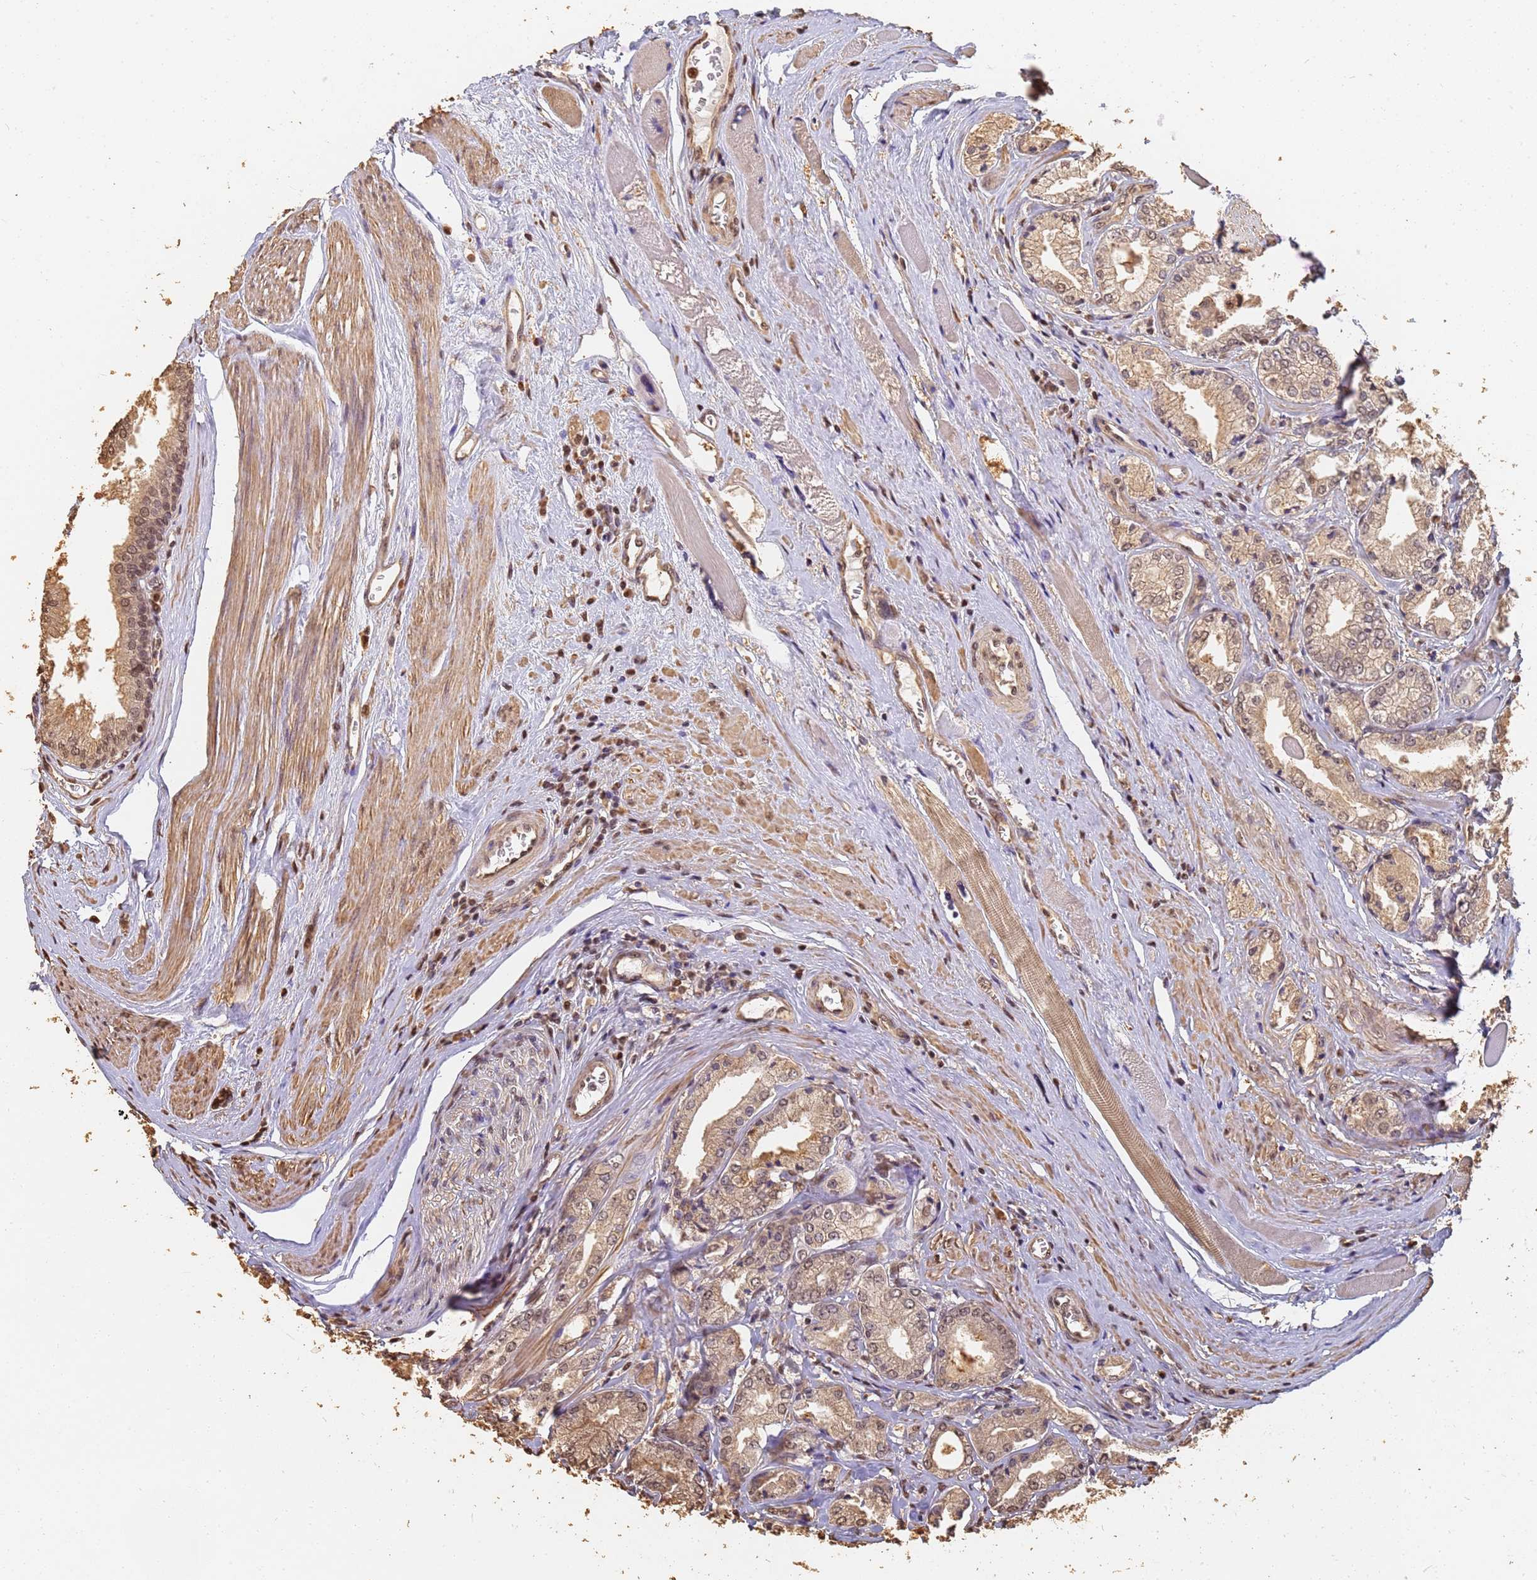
{"staining": {"intensity": "weak", "quantity": ">75%", "location": "cytoplasmic/membranous,nuclear"}, "tissue": "prostate cancer", "cell_type": "Tumor cells", "image_type": "cancer", "snomed": [{"axis": "morphology", "description": "Adenocarcinoma, Low grade"}, {"axis": "topography", "description": "Prostate"}], "caption": "DAB immunohistochemical staining of human prostate adenocarcinoma (low-grade) exhibits weak cytoplasmic/membranous and nuclear protein staining in about >75% of tumor cells.", "gene": "JAK2", "patient": {"sex": "male", "age": 60}}